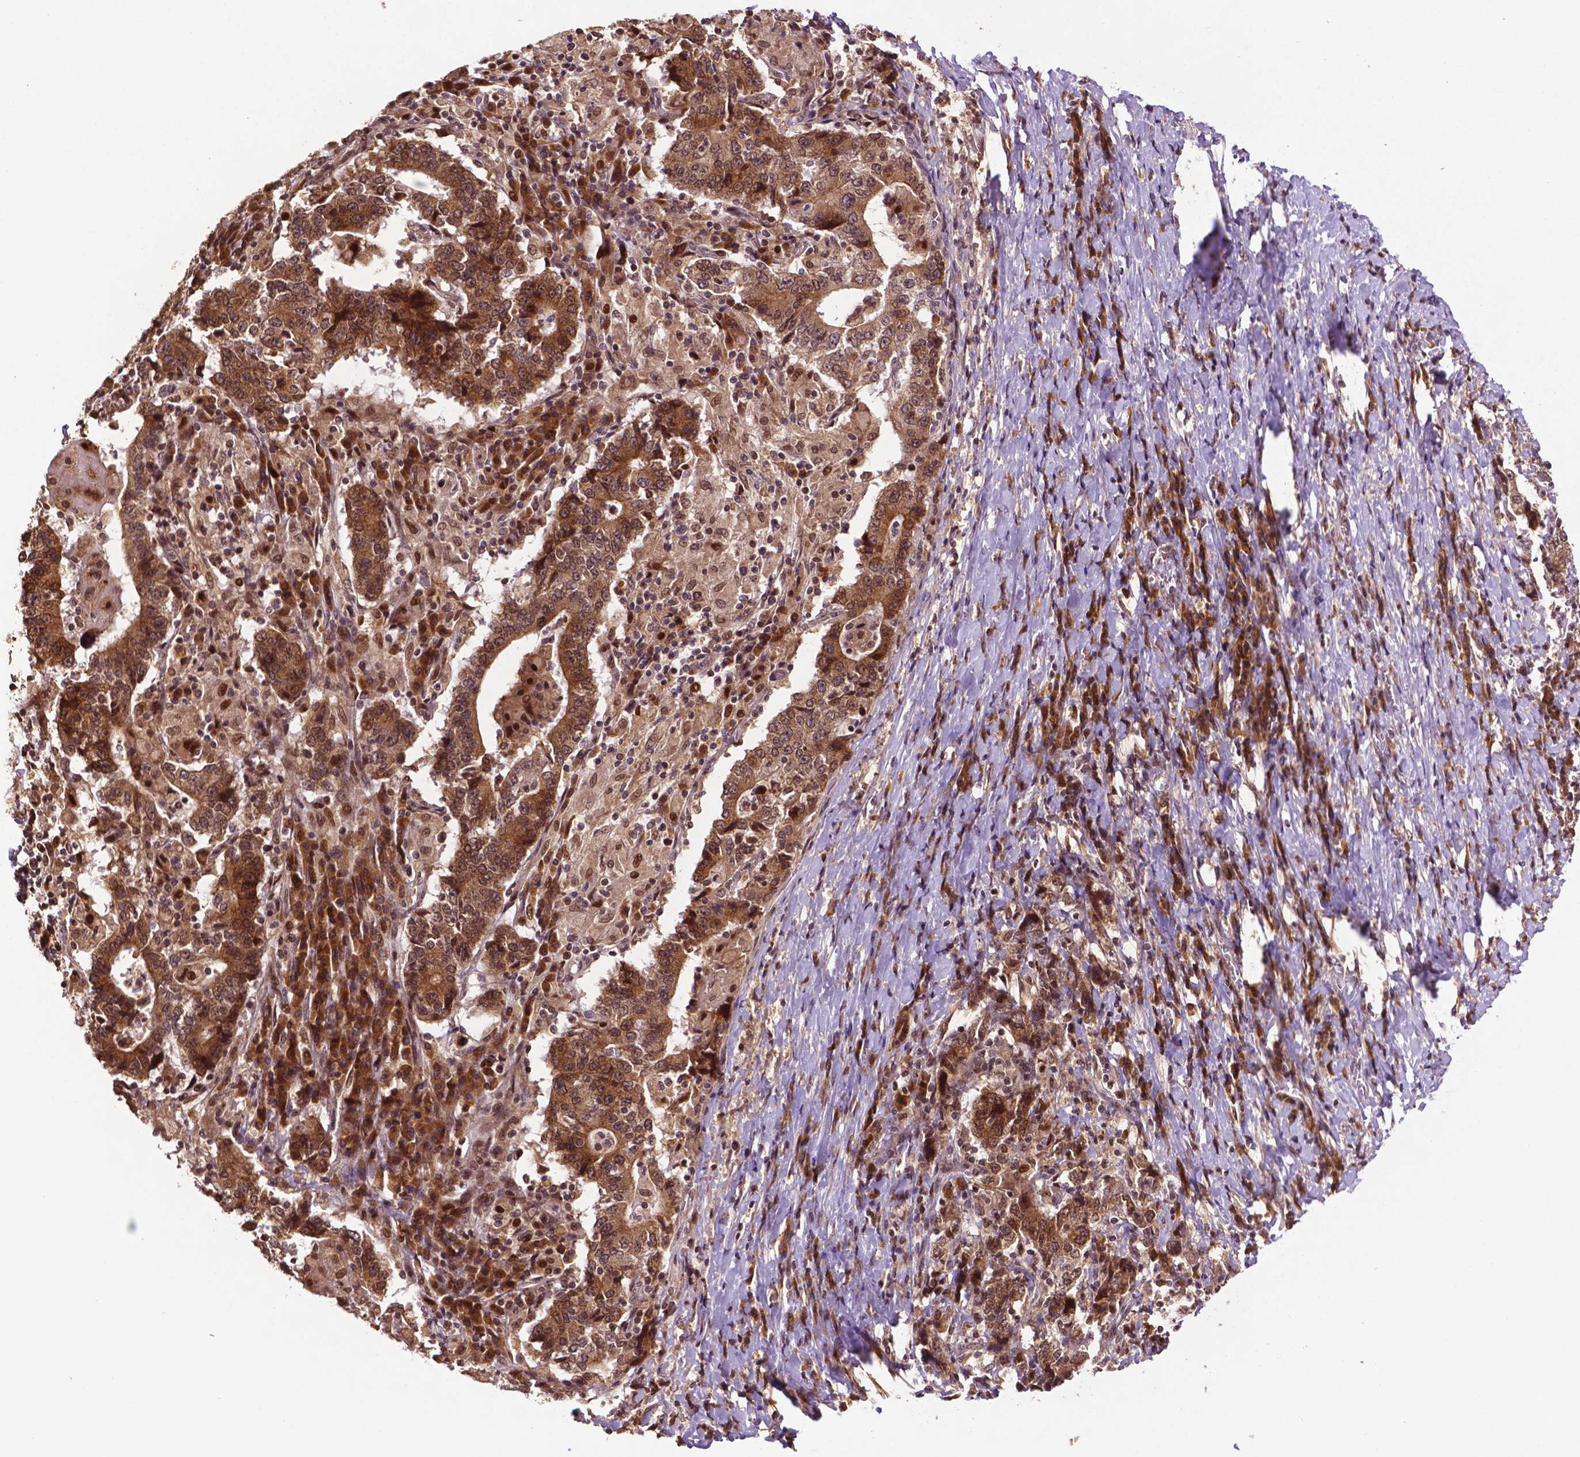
{"staining": {"intensity": "moderate", "quantity": ">75%", "location": "cytoplasmic/membranous,nuclear"}, "tissue": "stomach cancer", "cell_type": "Tumor cells", "image_type": "cancer", "snomed": [{"axis": "morphology", "description": "Normal tissue, NOS"}, {"axis": "morphology", "description": "Adenocarcinoma, NOS"}, {"axis": "topography", "description": "Stomach, upper"}, {"axis": "topography", "description": "Stomach"}], "caption": "IHC photomicrograph of human stomach adenocarcinoma stained for a protein (brown), which reveals medium levels of moderate cytoplasmic/membranous and nuclear staining in about >75% of tumor cells.", "gene": "TMX2", "patient": {"sex": "male", "age": 59}}